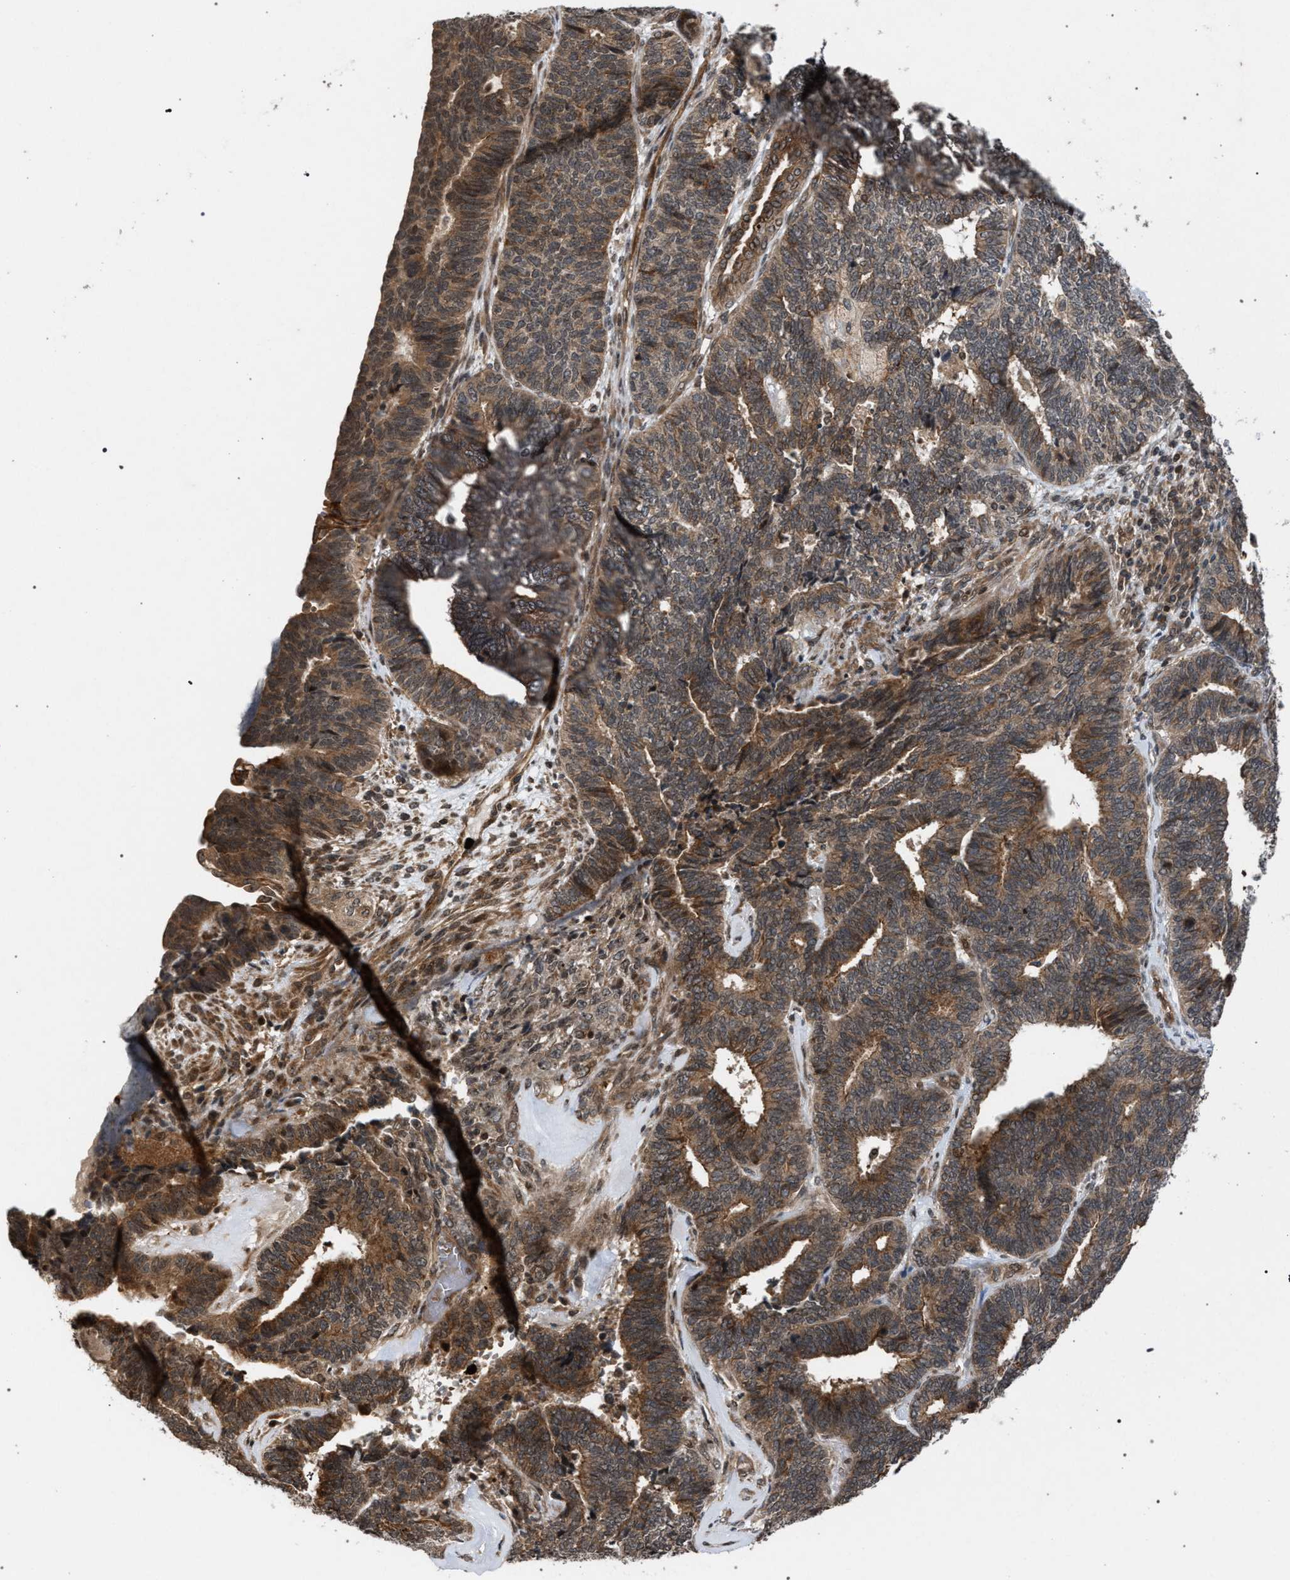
{"staining": {"intensity": "moderate", "quantity": ">75%", "location": "cytoplasmic/membranous"}, "tissue": "endometrial cancer", "cell_type": "Tumor cells", "image_type": "cancer", "snomed": [{"axis": "morphology", "description": "Adenocarcinoma, NOS"}, {"axis": "topography", "description": "Endometrium"}], "caption": "Human endometrial cancer (adenocarcinoma) stained for a protein (brown) shows moderate cytoplasmic/membranous positive expression in about >75% of tumor cells.", "gene": "IRAK4", "patient": {"sex": "female", "age": 70}}